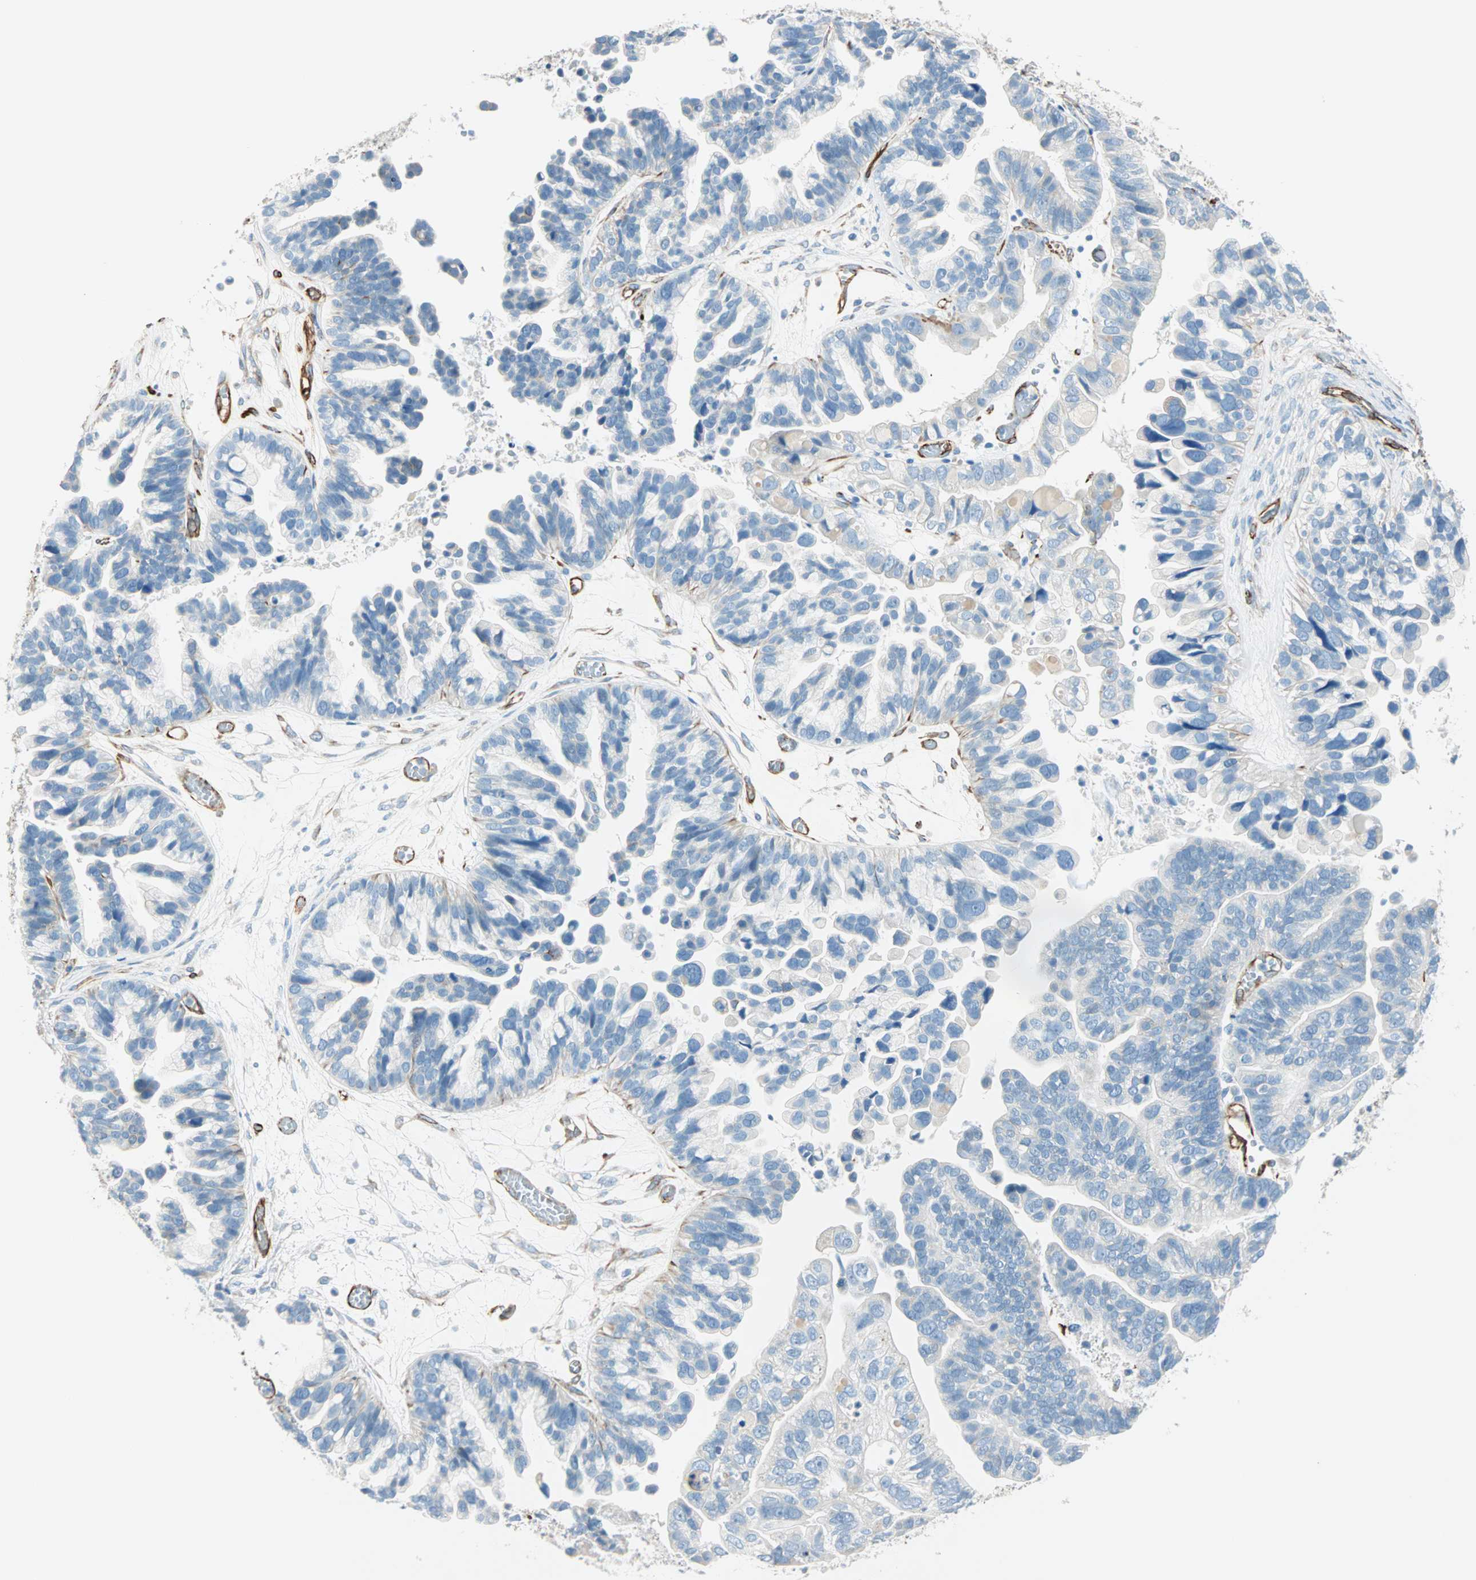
{"staining": {"intensity": "negative", "quantity": "none", "location": "none"}, "tissue": "ovarian cancer", "cell_type": "Tumor cells", "image_type": "cancer", "snomed": [{"axis": "morphology", "description": "Cystadenocarcinoma, serous, NOS"}, {"axis": "topography", "description": "Ovary"}], "caption": "This is an immunohistochemistry (IHC) micrograph of ovarian cancer (serous cystadenocarcinoma). There is no staining in tumor cells.", "gene": "NES", "patient": {"sex": "female", "age": 56}}